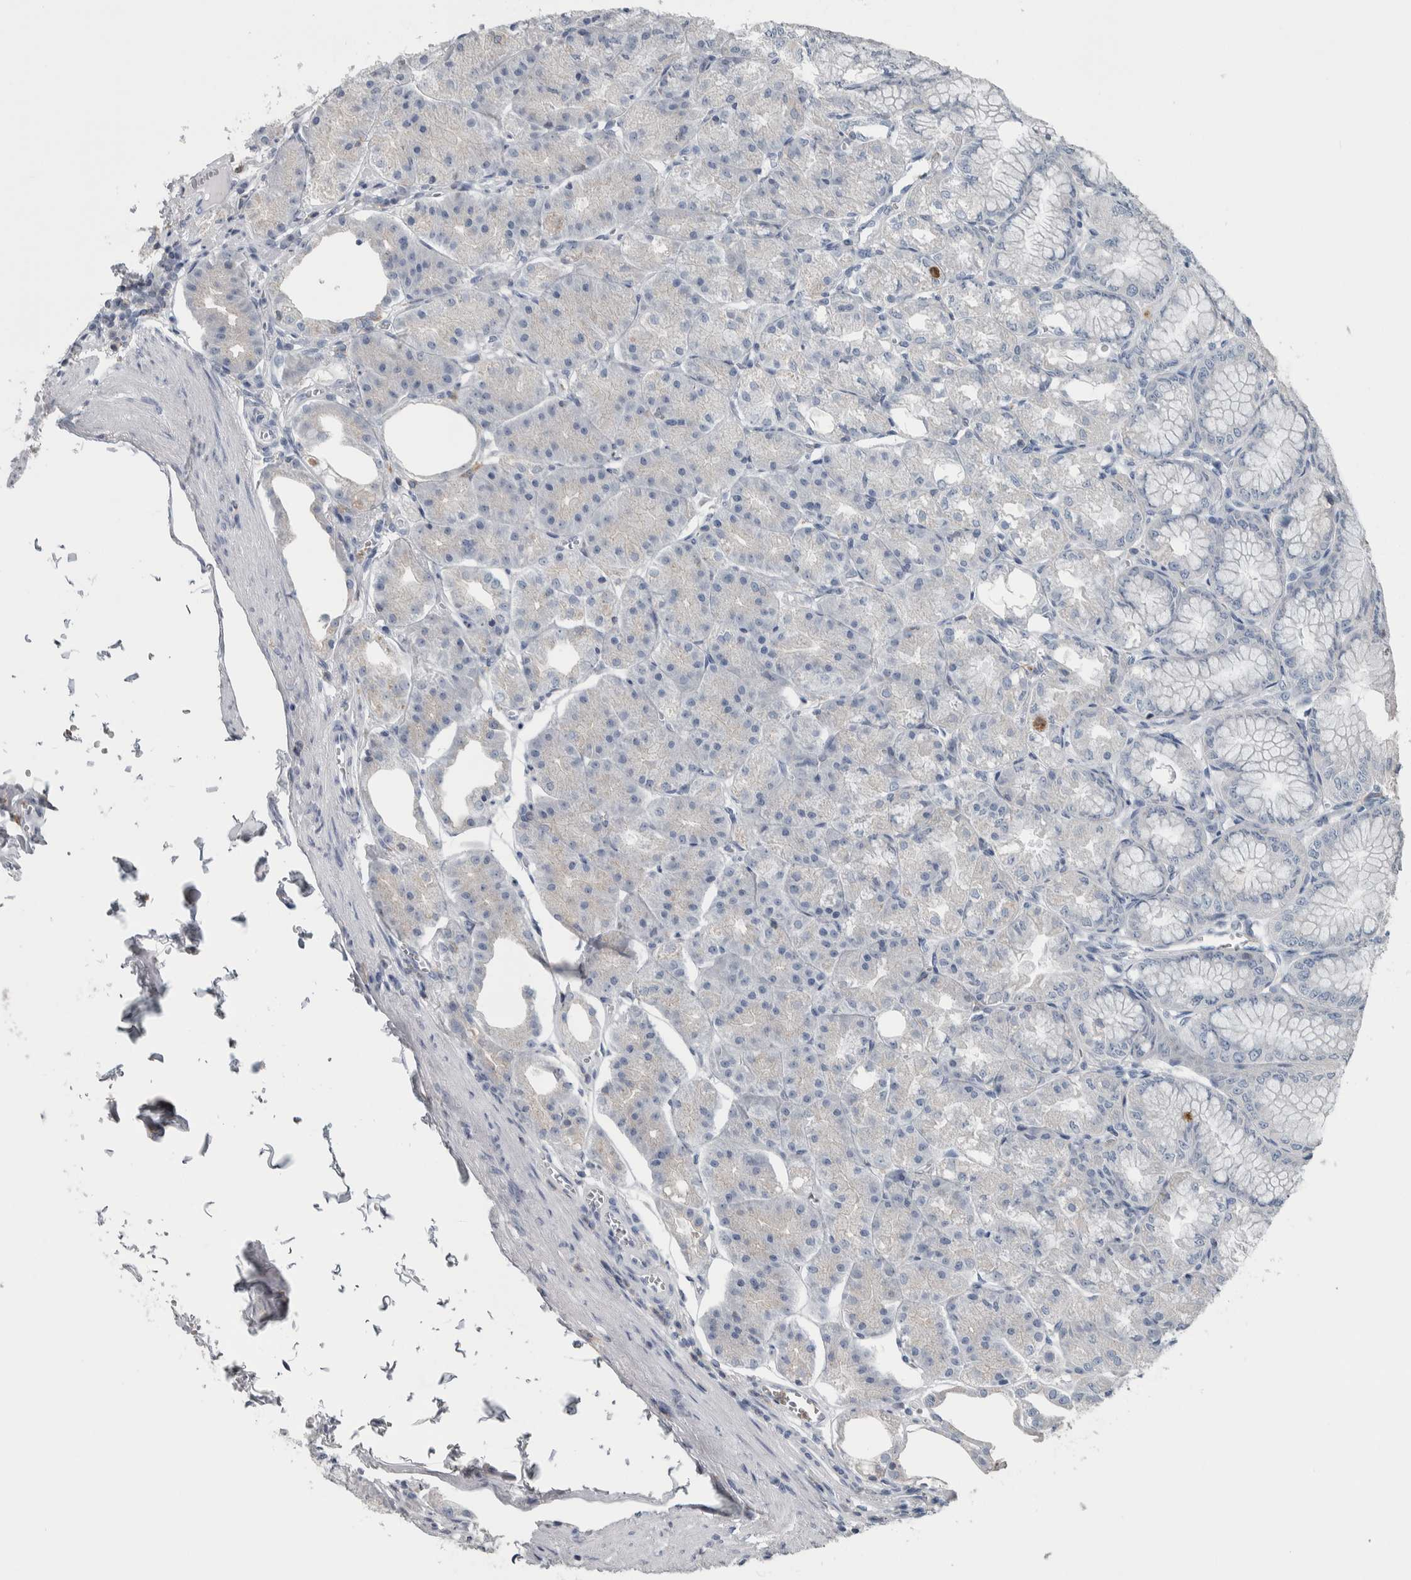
{"staining": {"intensity": "negative", "quantity": "none", "location": "none"}, "tissue": "stomach", "cell_type": "Glandular cells", "image_type": "normal", "snomed": [{"axis": "morphology", "description": "Normal tissue, NOS"}, {"axis": "topography", "description": "Stomach, lower"}], "caption": "This is an IHC micrograph of normal stomach. There is no positivity in glandular cells.", "gene": "SKAP2", "patient": {"sex": "male", "age": 71}}